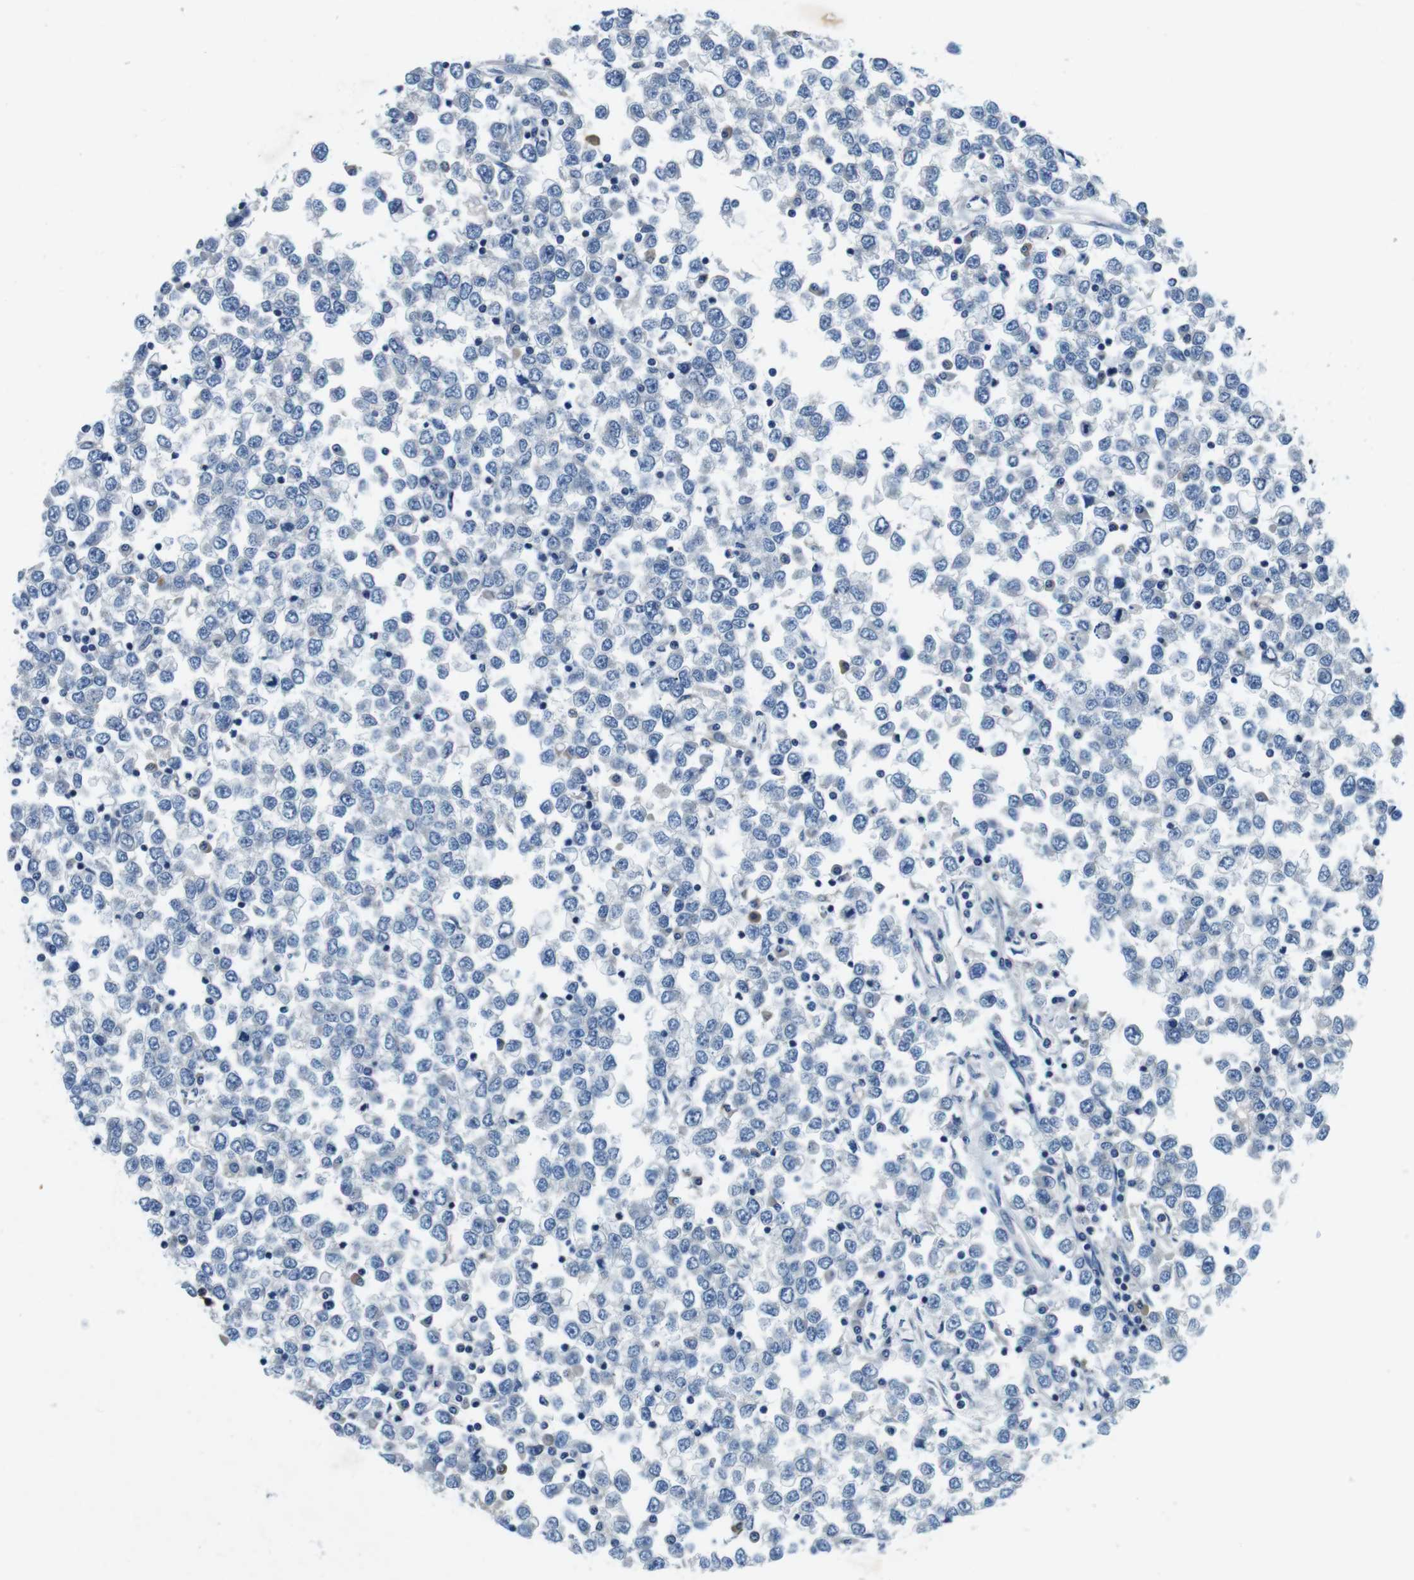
{"staining": {"intensity": "negative", "quantity": "none", "location": "none"}, "tissue": "testis cancer", "cell_type": "Tumor cells", "image_type": "cancer", "snomed": [{"axis": "morphology", "description": "Seminoma, NOS"}, {"axis": "topography", "description": "Testis"}], "caption": "The micrograph shows no significant positivity in tumor cells of seminoma (testis). (DAB (3,3'-diaminobenzidine) IHC with hematoxylin counter stain).", "gene": "DENND4C", "patient": {"sex": "male", "age": 65}}